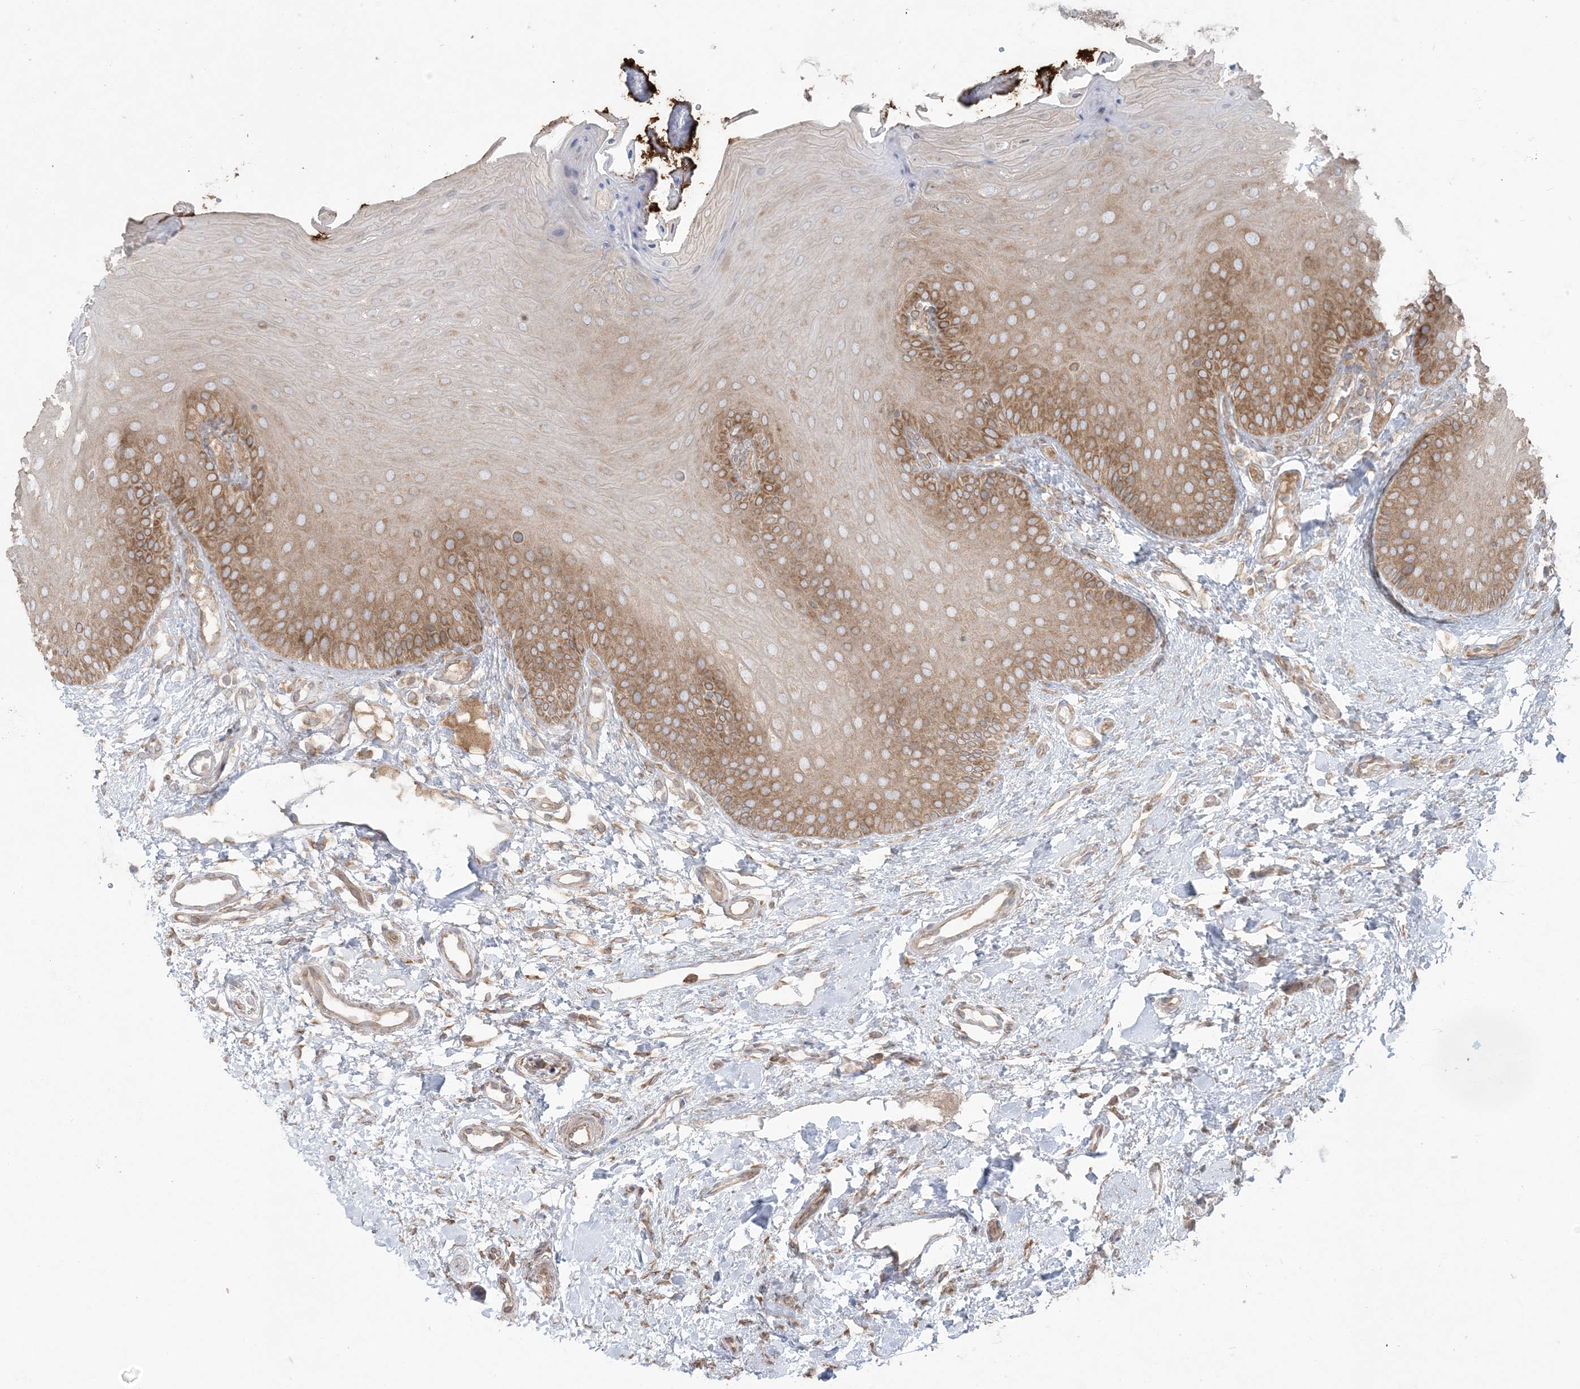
{"staining": {"intensity": "moderate", "quantity": ">75%", "location": "cytoplasmic/membranous"}, "tissue": "oral mucosa", "cell_type": "Squamous epithelial cells", "image_type": "normal", "snomed": [{"axis": "morphology", "description": "Normal tissue, NOS"}, {"axis": "topography", "description": "Oral tissue"}], "caption": "Oral mucosa stained with immunohistochemistry (IHC) exhibits moderate cytoplasmic/membranous staining in approximately >75% of squamous epithelial cells. (IHC, brightfield microscopy, high magnification).", "gene": "UBXN4", "patient": {"sex": "female", "age": 68}}